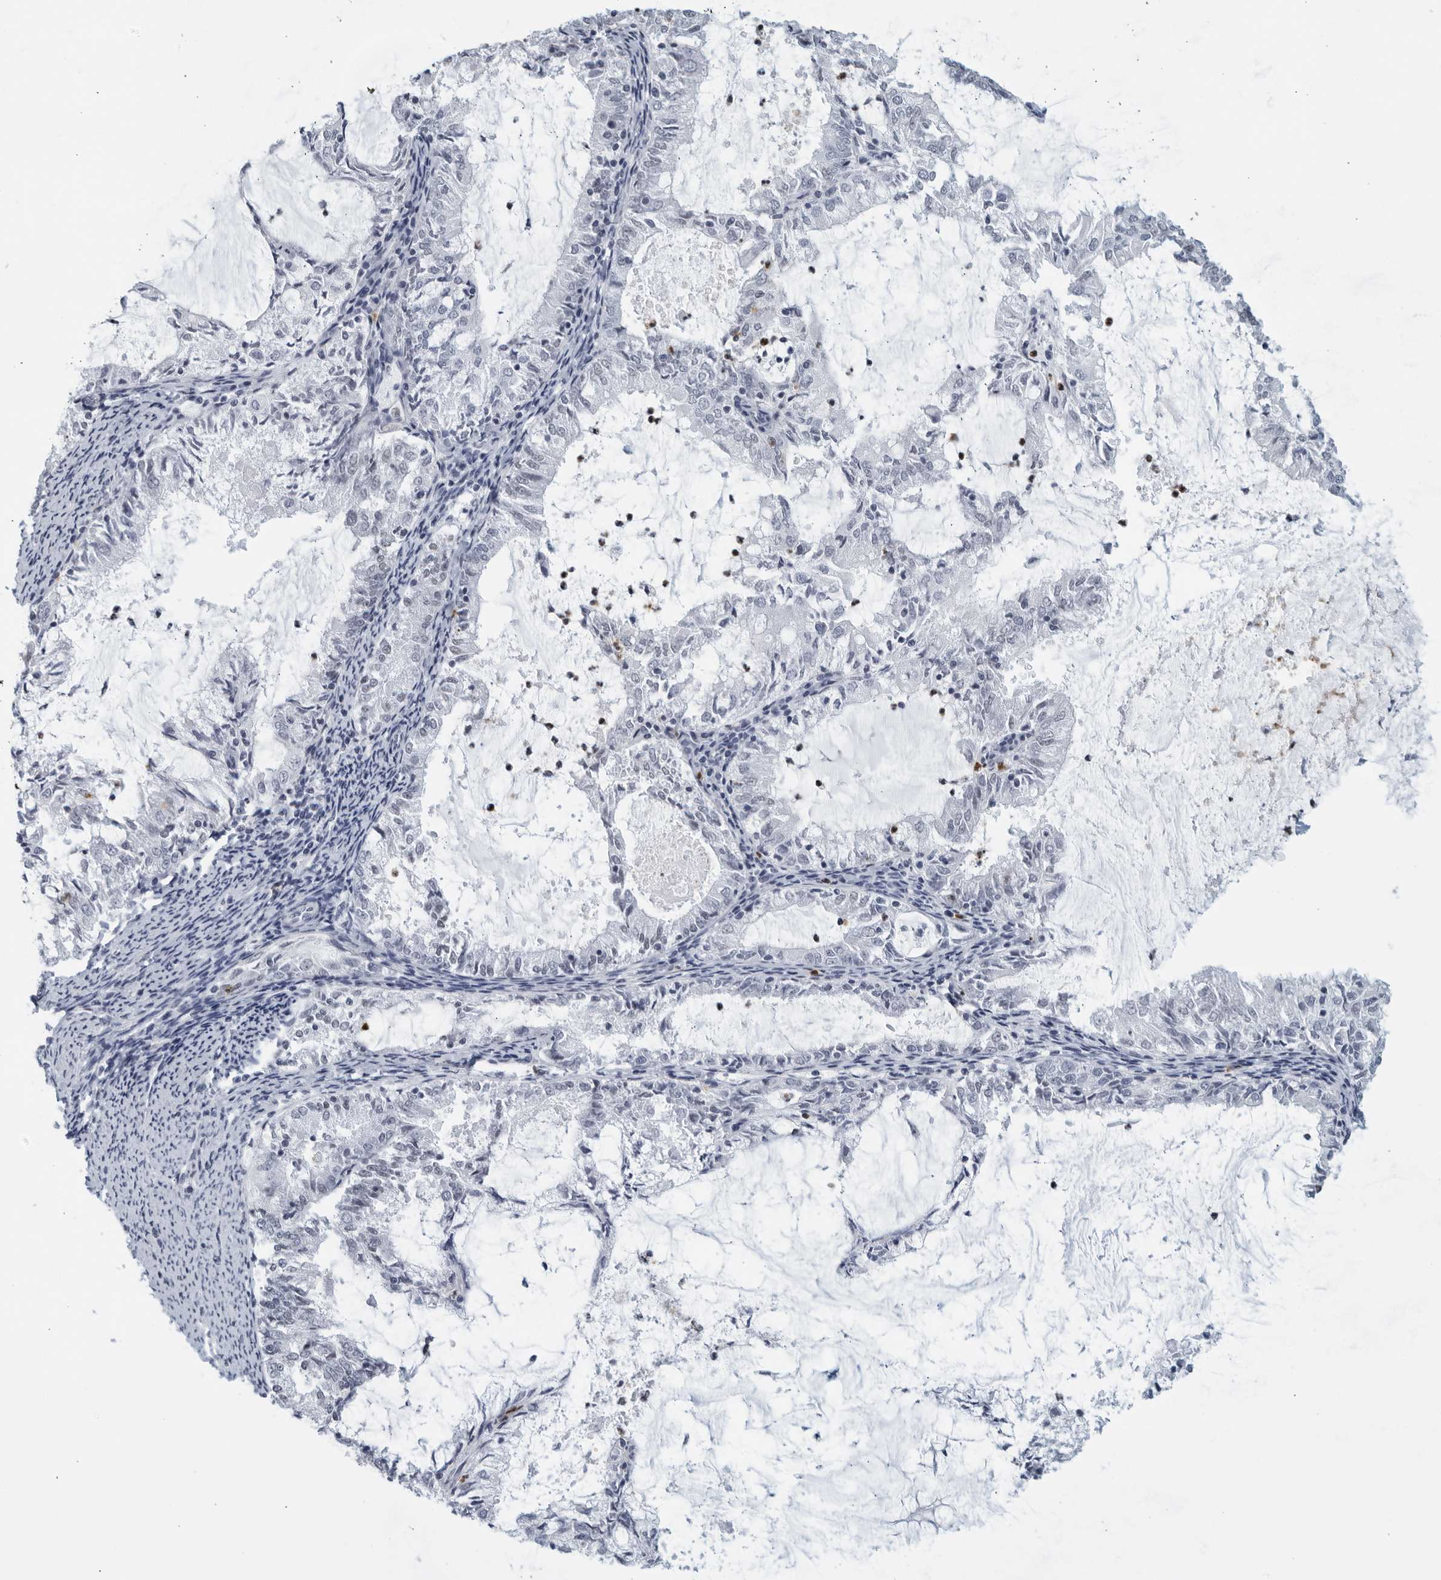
{"staining": {"intensity": "negative", "quantity": "none", "location": "none"}, "tissue": "endometrial cancer", "cell_type": "Tumor cells", "image_type": "cancer", "snomed": [{"axis": "morphology", "description": "Adenocarcinoma, NOS"}, {"axis": "topography", "description": "Endometrium"}], "caption": "Tumor cells are negative for brown protein staining in endometrial cancer (adenocarcinoma).", "gene": "KLK7", "patient": {"sex": "female", "age": 57}}